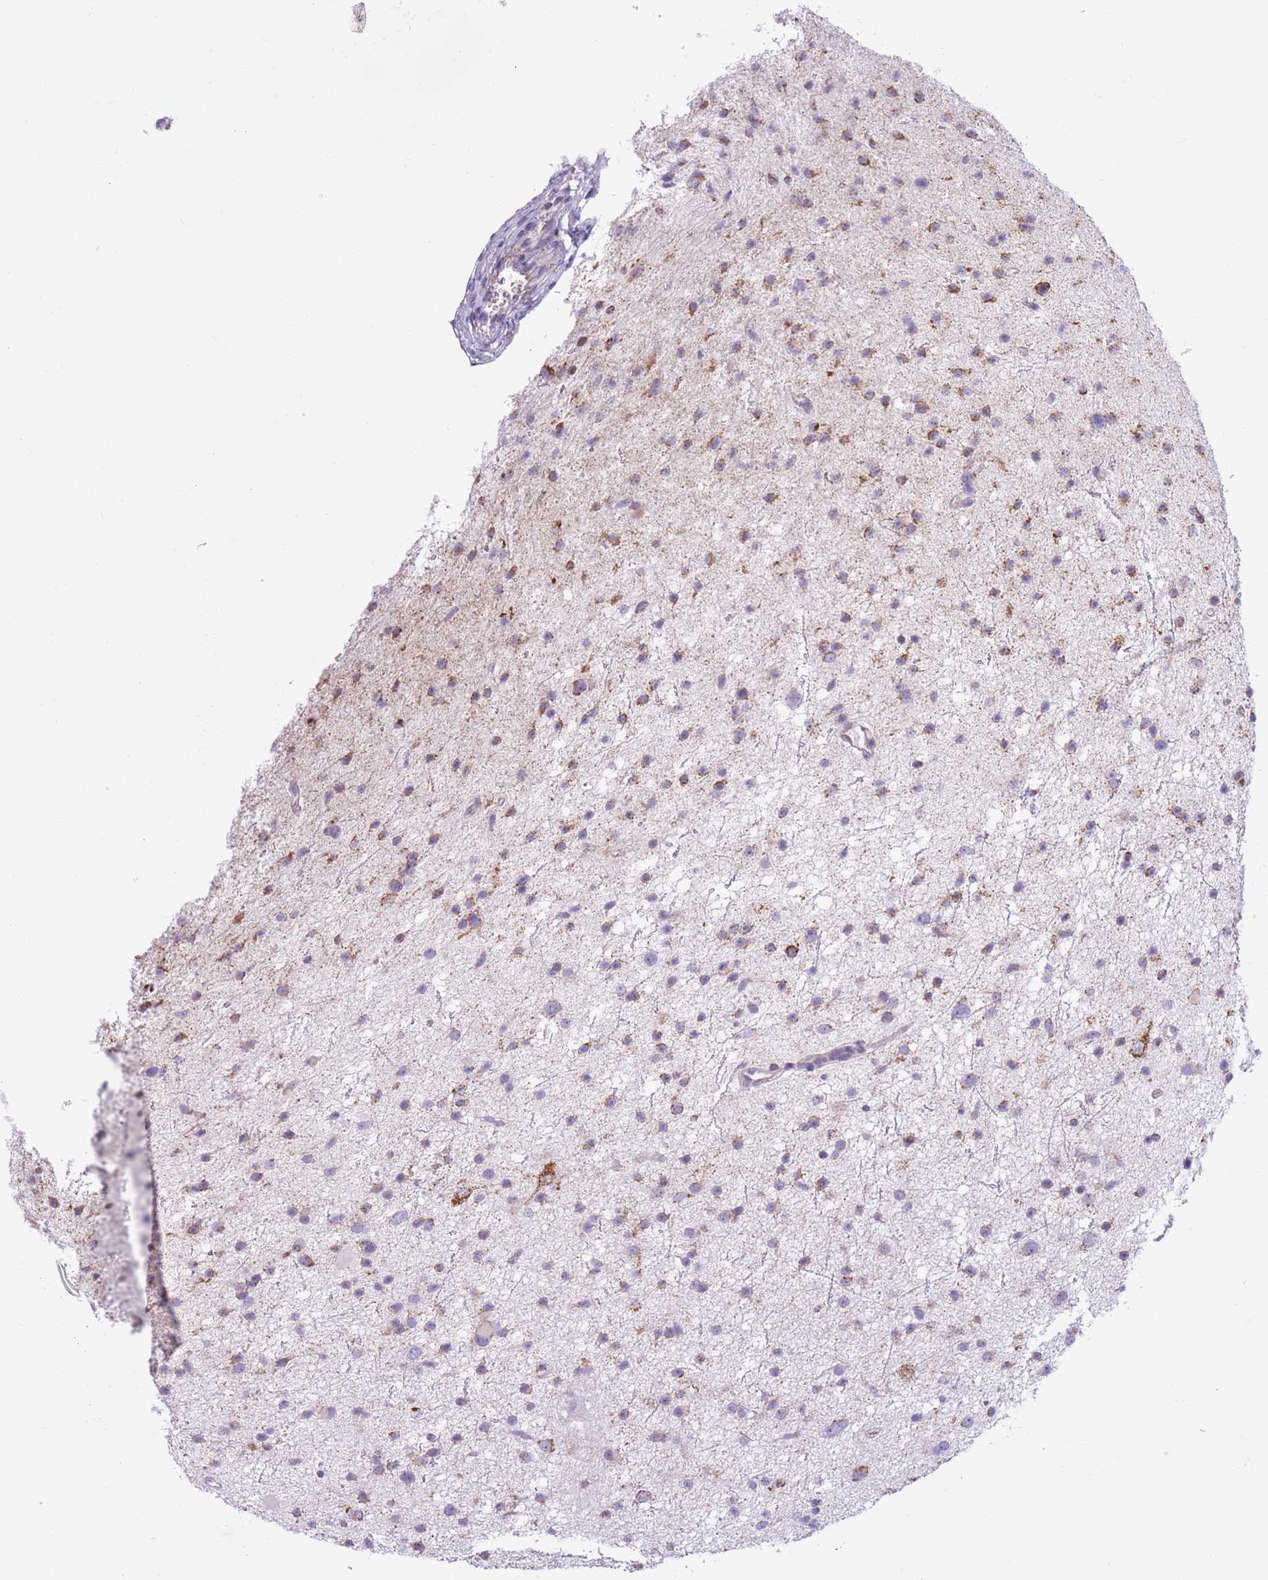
{"staining": {"intensity": "moderate", "quantity": "<25%", "location": "cytoplasmic/membranous"}, "tissue": "glioma", "cell_type": "Tumor cells", "image_type": "cancer", "snomed": [{"axis": "morphology", "description": "Glioma, malignant, Low grade"}, {"axis": "topography", "description": "Cerebral cortex"}], "caption": "This histopathology image reveals malignant glioma (low-grade) stained with immunohistochemistry to label a protein in brown. The cytoplasmic/membranous of tumor cells show moderate positivity for the protein. Nuclei are counter-stained blue.", "gene": "PDHA1", "patient": {"sex": "female", "age": 39}}